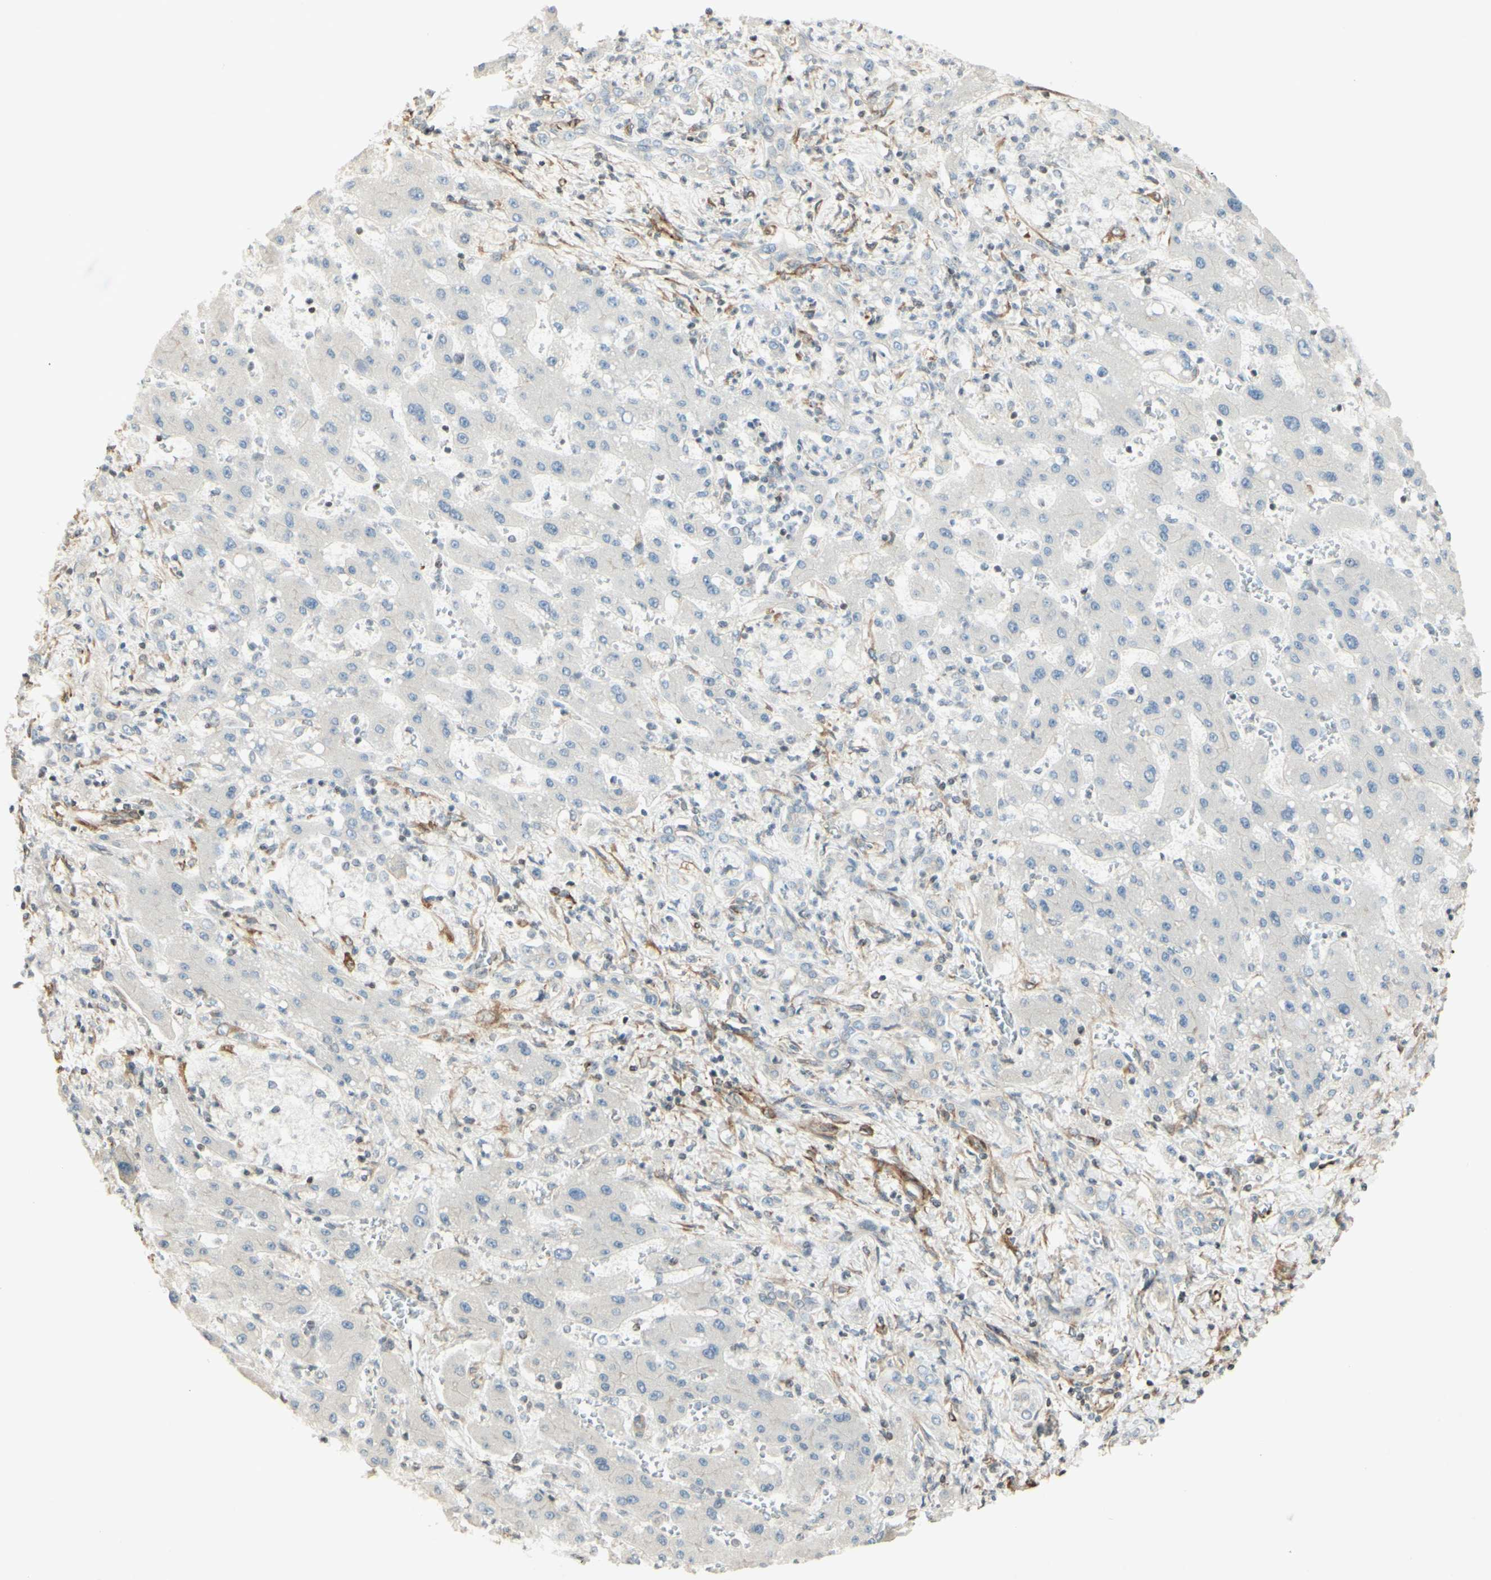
{"staining": {"intensity": "negative", "quantity": "none", "location": "none"}, "tissue": "liver cancer", "cell_type": "Tumor cells", "image_type": "cancer", "snomed": [{"axis": "morphology", "description": "Cholangiocarcinoma"}, {"axis": "topography", "description": "Liver"}], "caption": "DAB immunohistochemical staining of human liver cancer (cholangiocarcinoma) demonstrates no significant expression in tumor cells.", "gene": "MAP1B", "patient": {"sex": "male", "age": 50}}